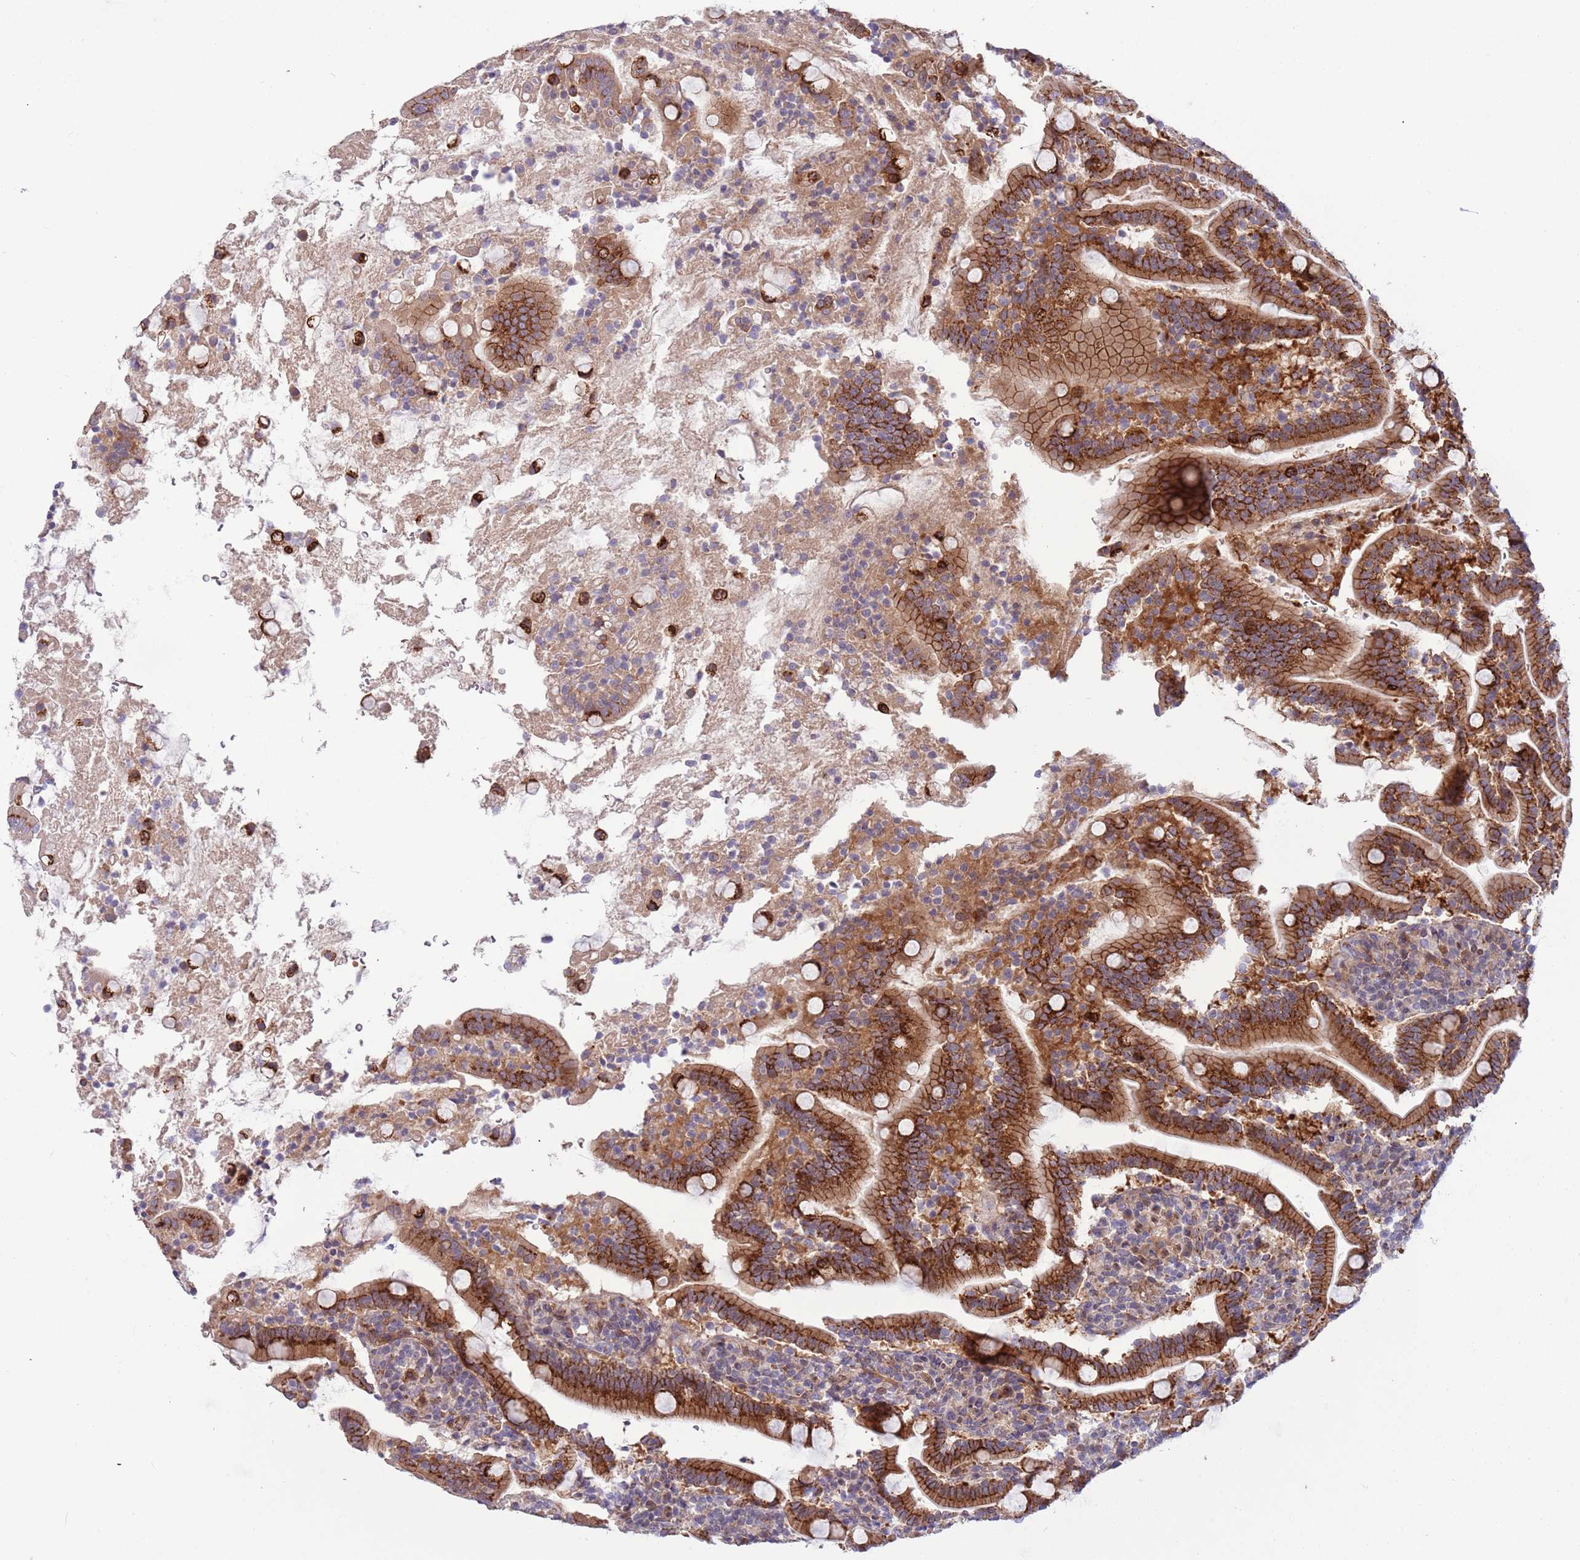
{"staining": {"intensity": "strong", "quantity": ">75%", "location": "cytoplasmic/membranous"}, "tissue": "duodenum", "cell_type": "Glandular cells", "image_type": "normal", "snomed": [{"axis": "morphology", "description": "Normal tissue, NOS"}, {"axis": "topography", "description": "Duodenum"}], "caption": "High-power microscopy captured an immunohistochemistry (IHC) micrograph of normal duodenum, revealing strong cytoplasmic/membranous positivity in approximately >75% of glandular cells.", "gene": "ITGB6", "patient": {"sex": "male", "age": 35}}